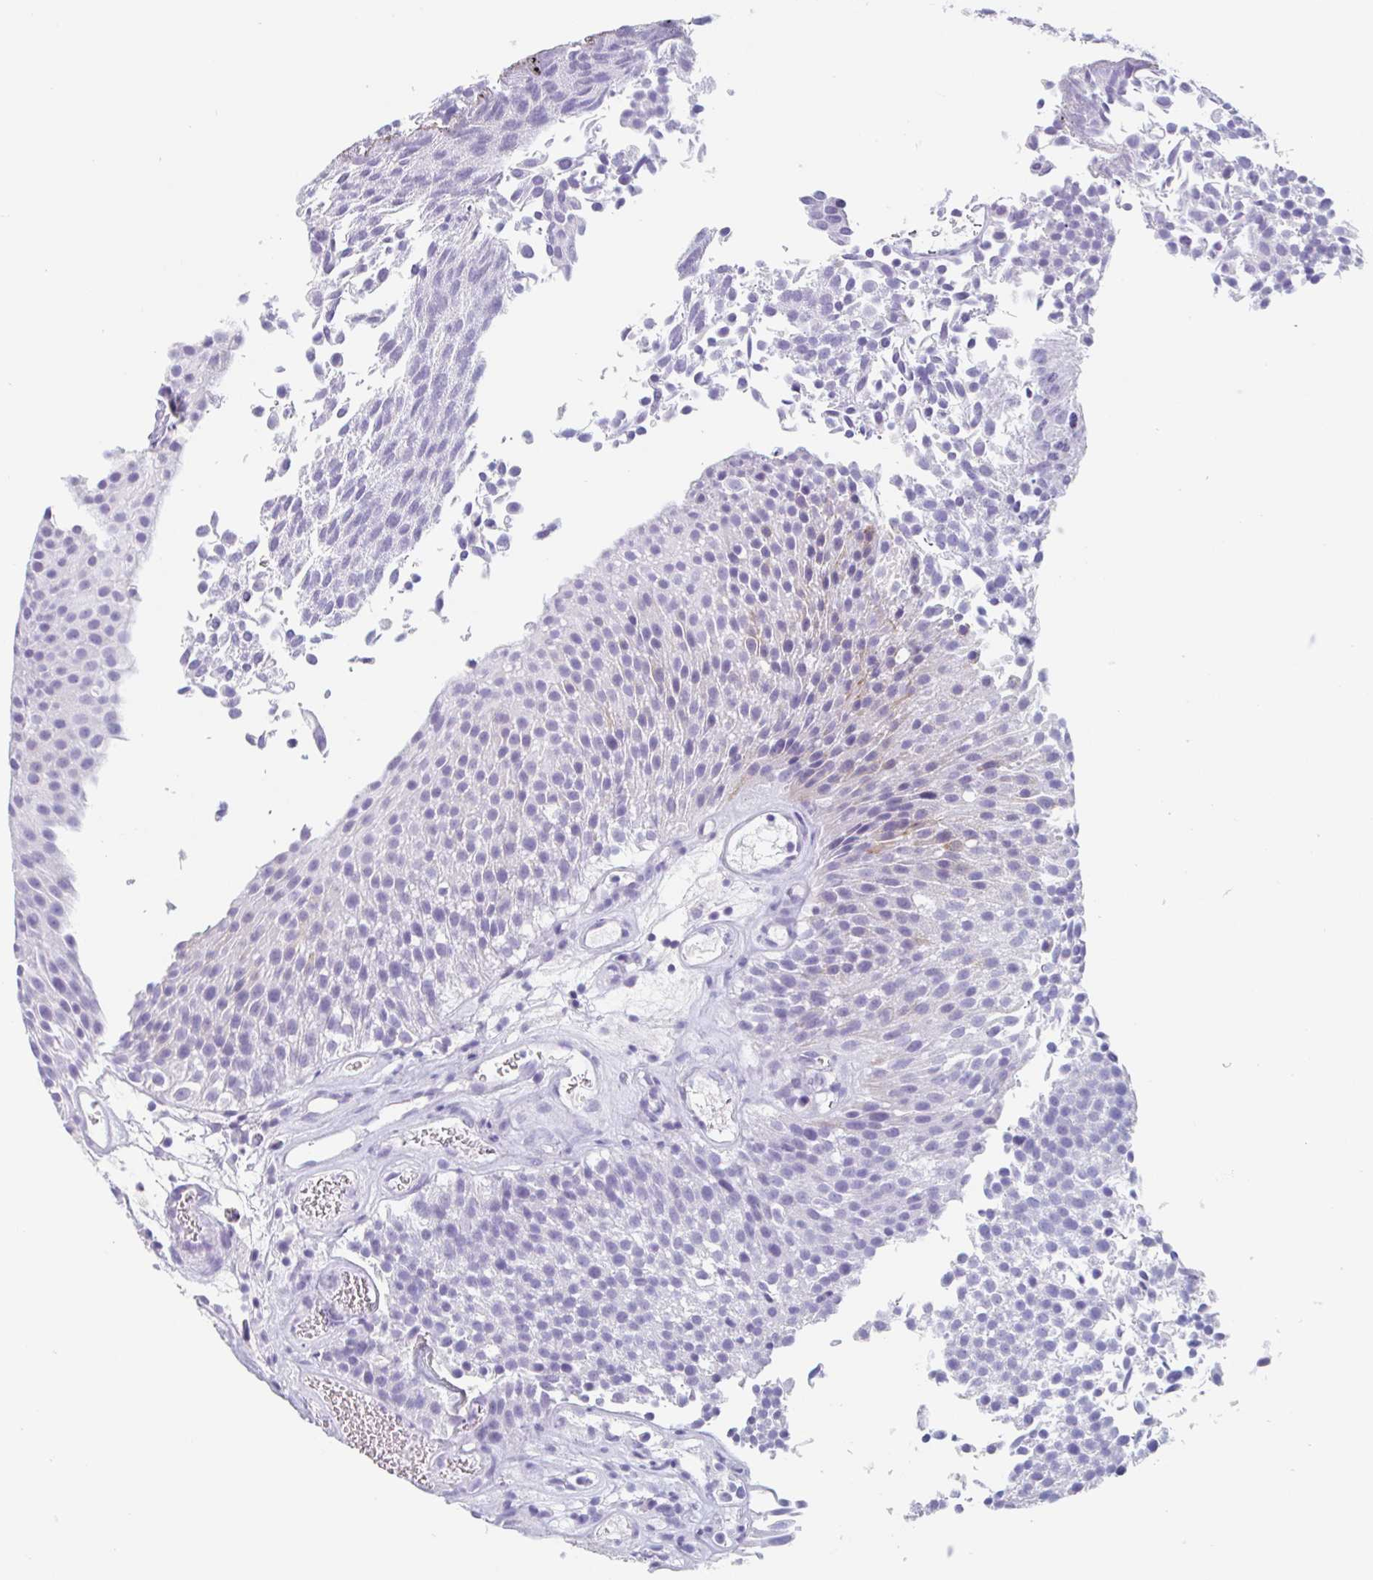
{"staining": {"intensity": "weak", "quantity": "<25%", "location": "cytoplasmic/membranous"}, "tissue": "urothelial cancer", "cell_type": "Tumor cells", "image_type": "cancer", "snomed": [{"axis": "morphology", "description": "Urothelial carcinoma, Low grade"}, {"axis": "topography", "description": "Urinary bladder"}], "caption": "High magnification brightfield microscopy of low-grade urothelial carcinoma stained with DAB (3,3'-diaminobenzidine) (brown) and counterstained with hematoxylin (blue): tumor cells show no significant positivity. (DAB (3,3'-diaminobenzidine) IHC with hematoxylin counter stain).", "gene": "EMC4", "patient": {"sex": "female", "age": 79}}